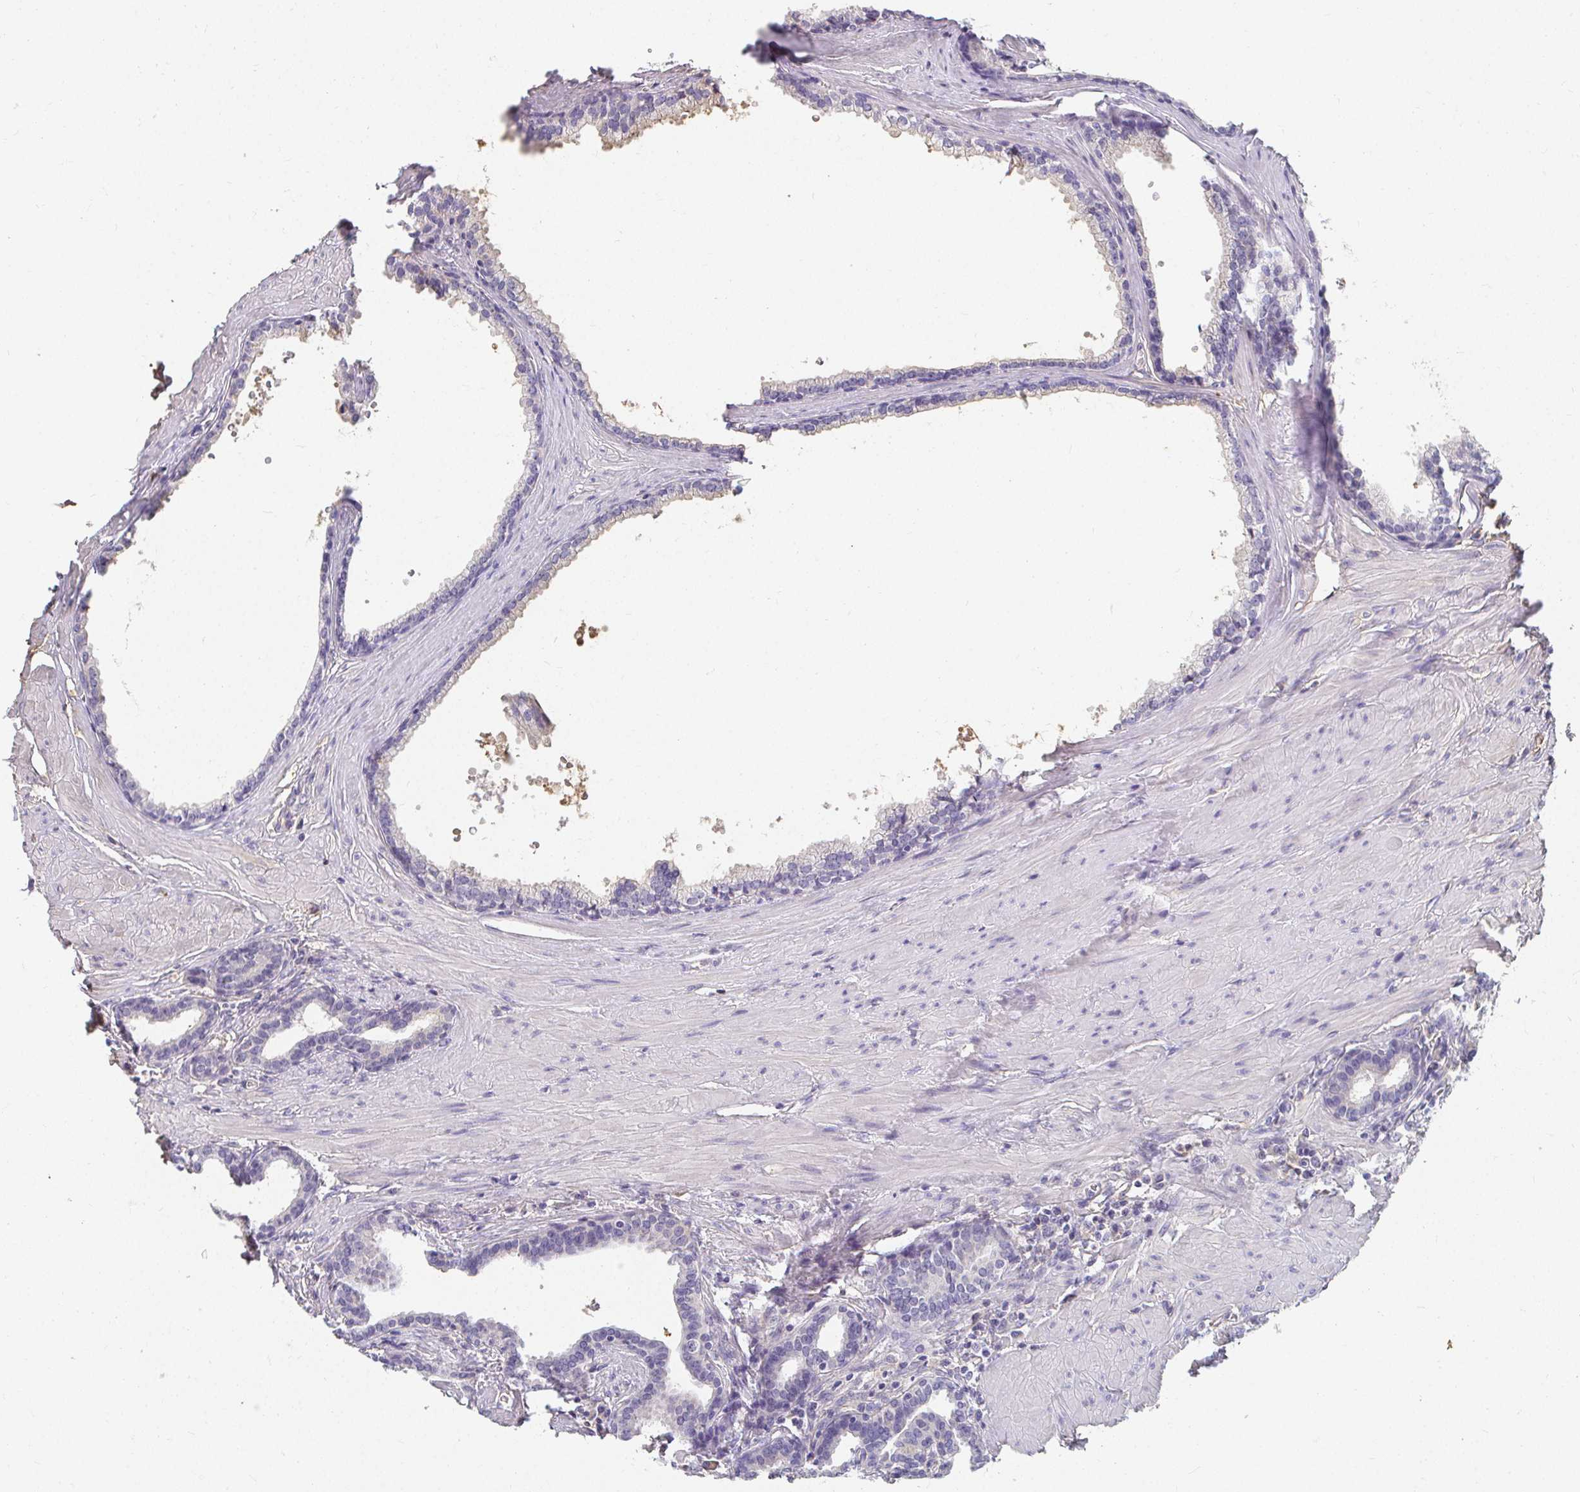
{"staining": {"intensity": "negative", "quantity": "none", "location": "none"}, "tissue": "prostate", "cell_type": "Glandular cells", "image_type": "normal", "snomed": [{"axis": "morphology", "description": "Normal tissue, NOS"}, {"axis": "topography", "description": "Prostate"}, {"axis": "topography", "description": "Peripheral nerve tissue"}], "caption": "Human prostate stained for a protein using IHC reveals no positivity in glandular cells.", "gene": "LOXL4", "patient": {"sex": "male", "age": 55}}